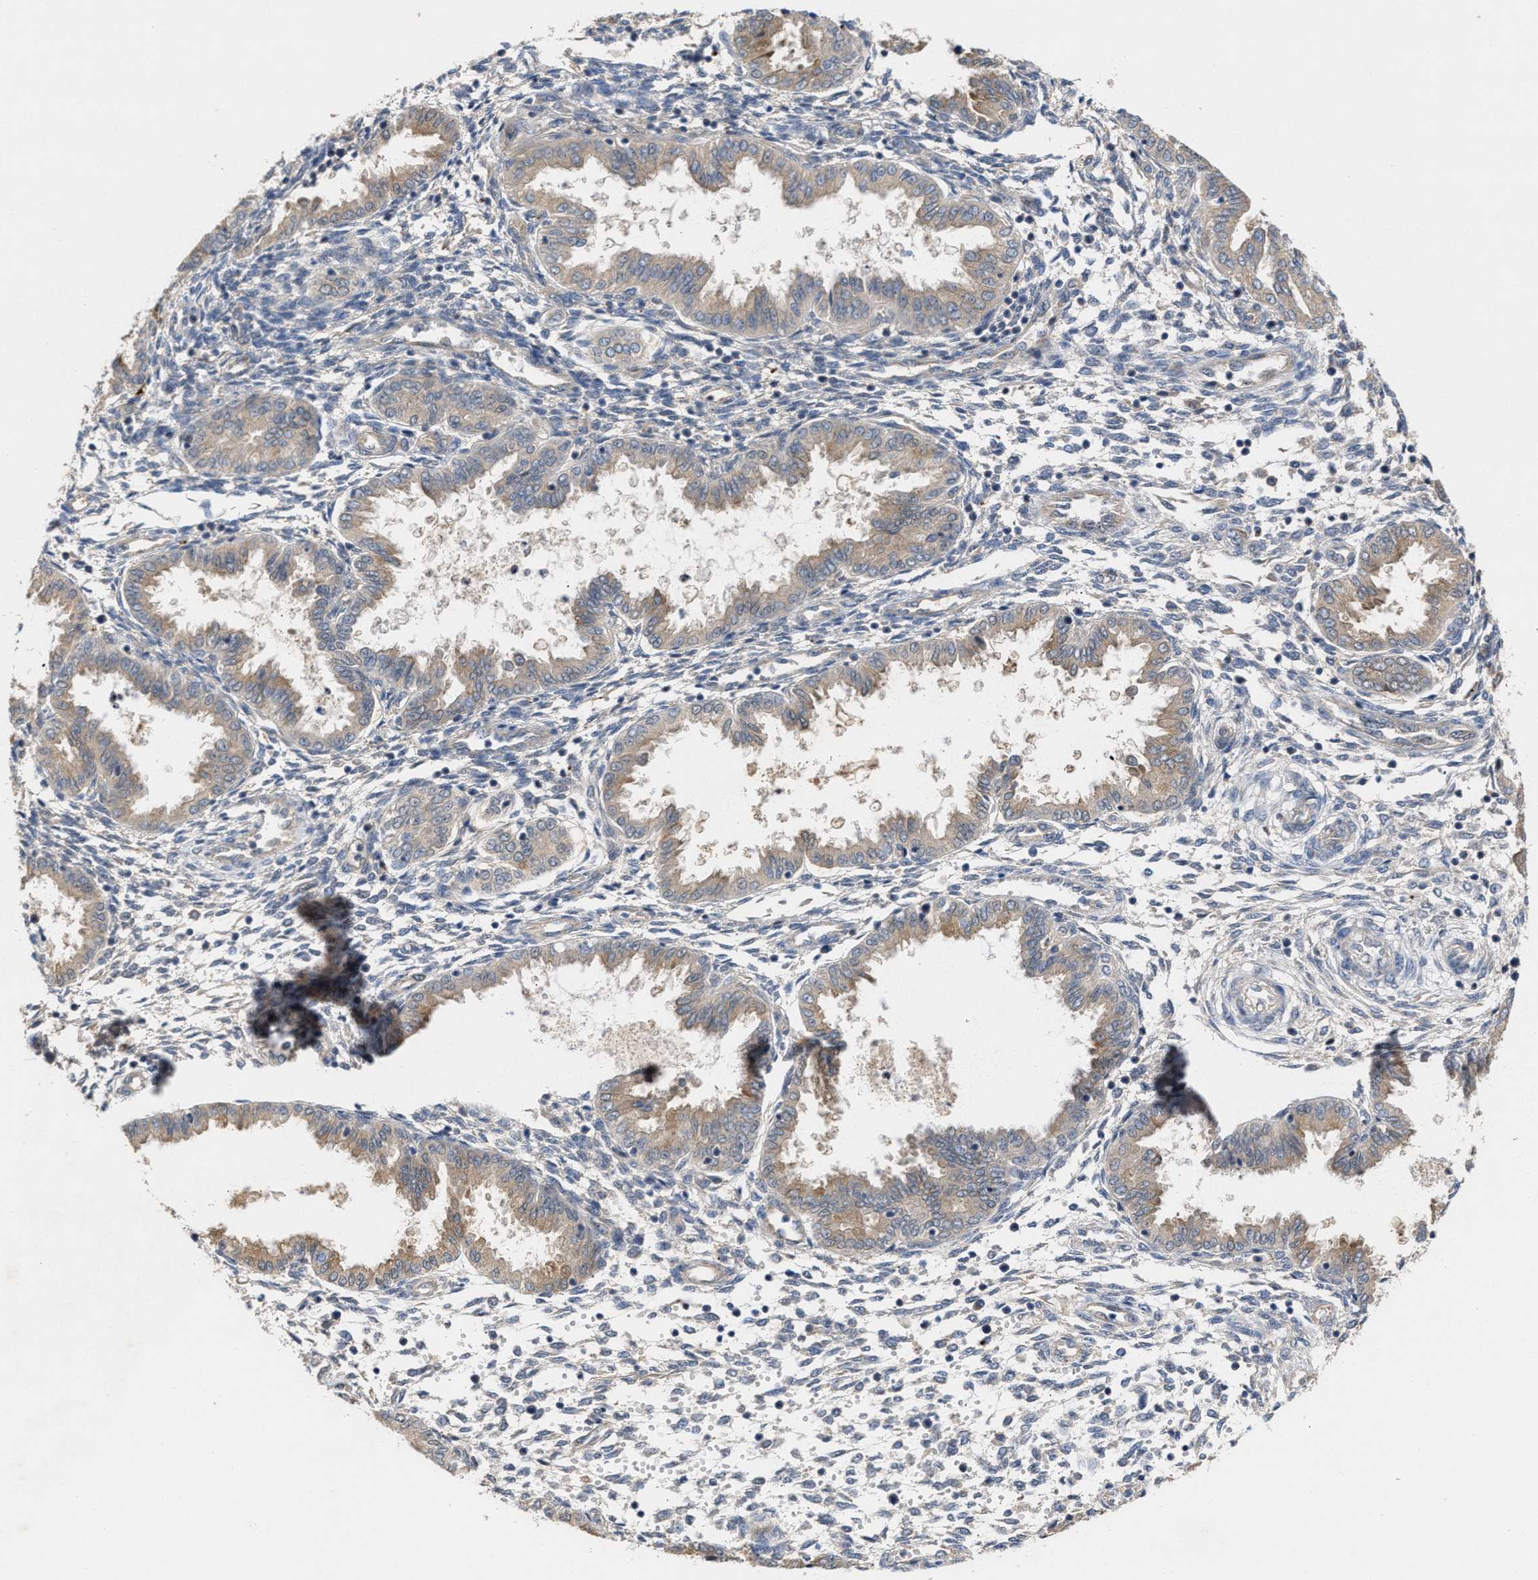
{"staining": {"intensity": "negative", "quantity": "none", "location": "none"}, "tissue": "endometrium", "cell_type": "Cells in endometrial stroma", "image_type": "normal", "snomed": [{"axis": "morphology", "description": "Normal tissue, NOS"}, {"axis": "topography", "description": "Endometrium"}], "caption": "The image reveals no significant expression in cells in endometrial stroma of endometrium. The staining was performed using DAB to visualize the protein expression in brown, while the nuclei were stained in blue with hematoxylin (Magnification: 20x).", "gene": "BBLN", "patient": {"sex": "female", "age": 33}}